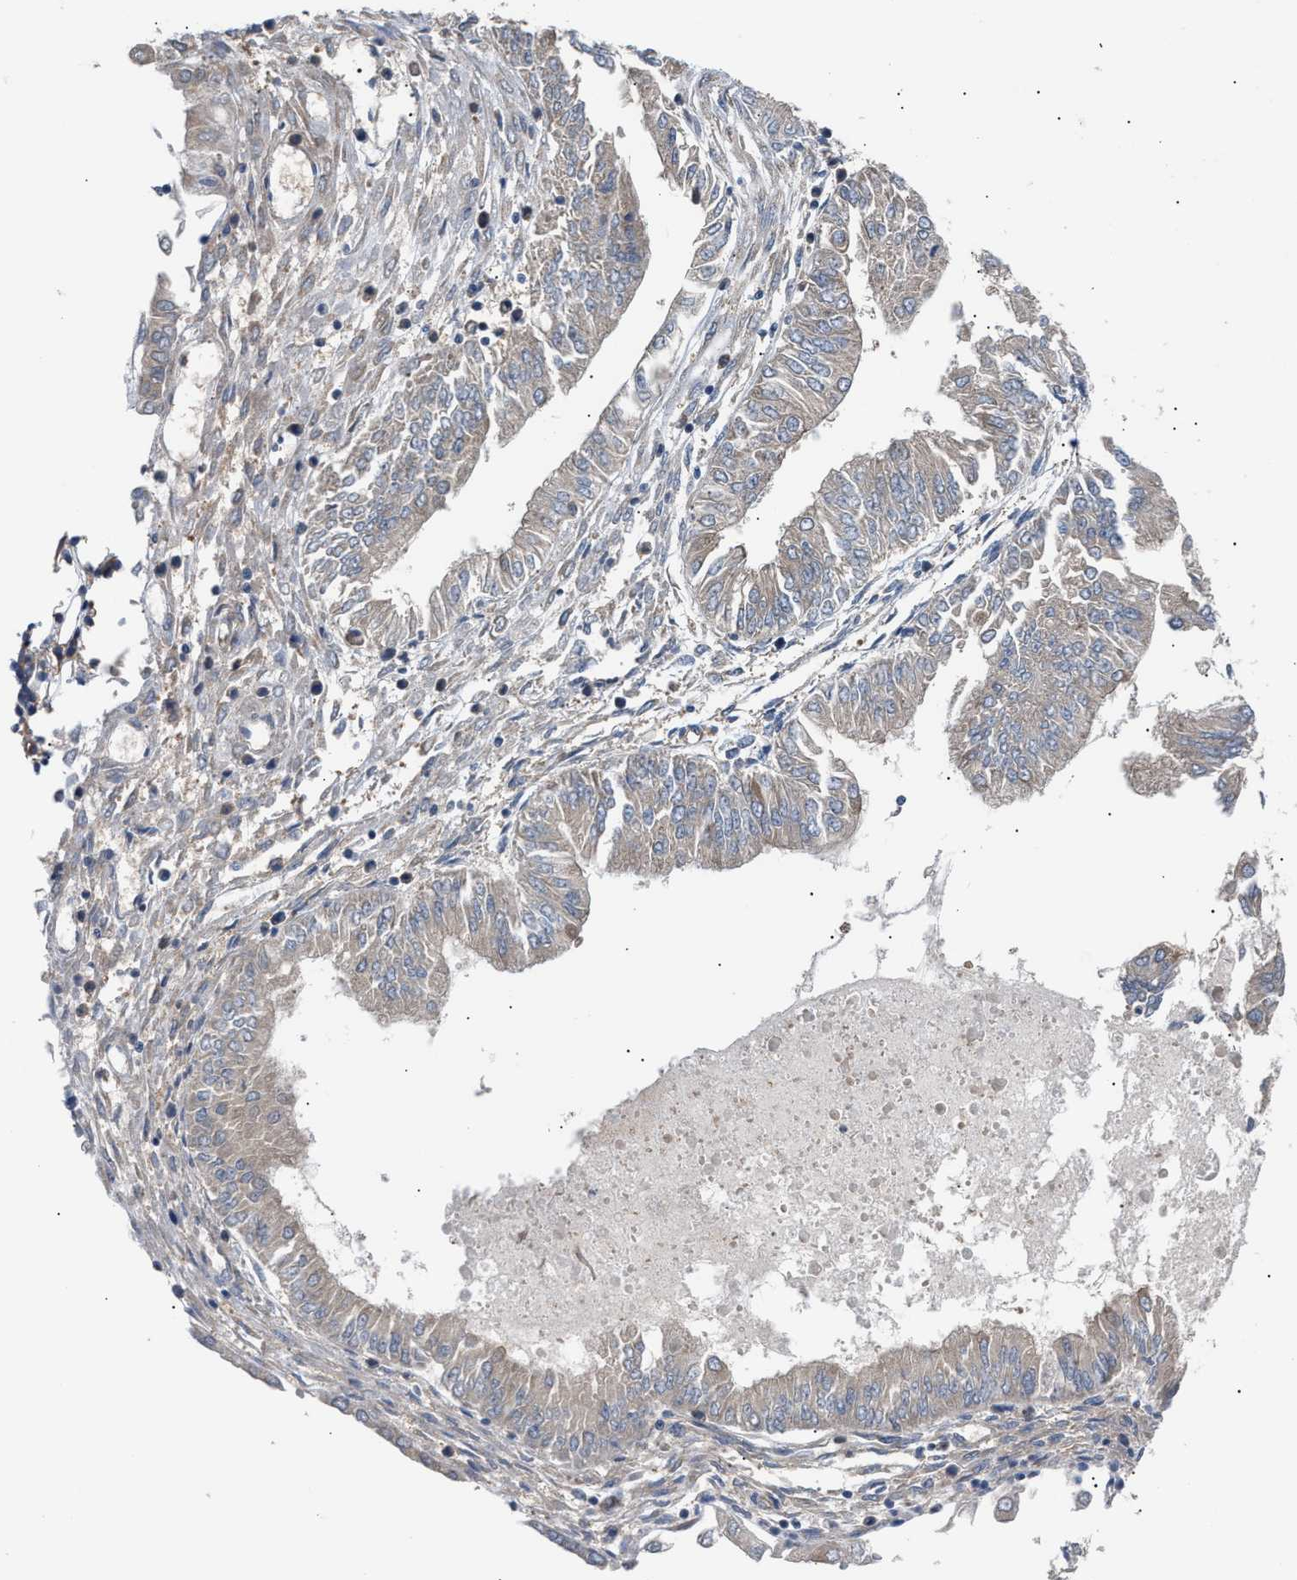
{"staining": {"intensity": "moderate", "quantity": "25%-75%", "location": "cytoplasmic/membranous"}, "tissue": "endometrial cancer", "cell_type": "Tumor cells", "image_type": "cancer", "snomed": [{"axis": "morphology", "description": "Adenocarcinoma, NOS"}, {"axis": "topography", "description": "Endometrium"}], "caption": "IHC (DAB (3,3'-diaminobenzidine)) staining of human endometrial adenocarcinoma exhibits moderate cytoplasmic/membranous protein positivity in approximately 25%-75% of tumor cells.", "gene": "LAPTM4B", "patient": {"sex": "female", "age": 53}}